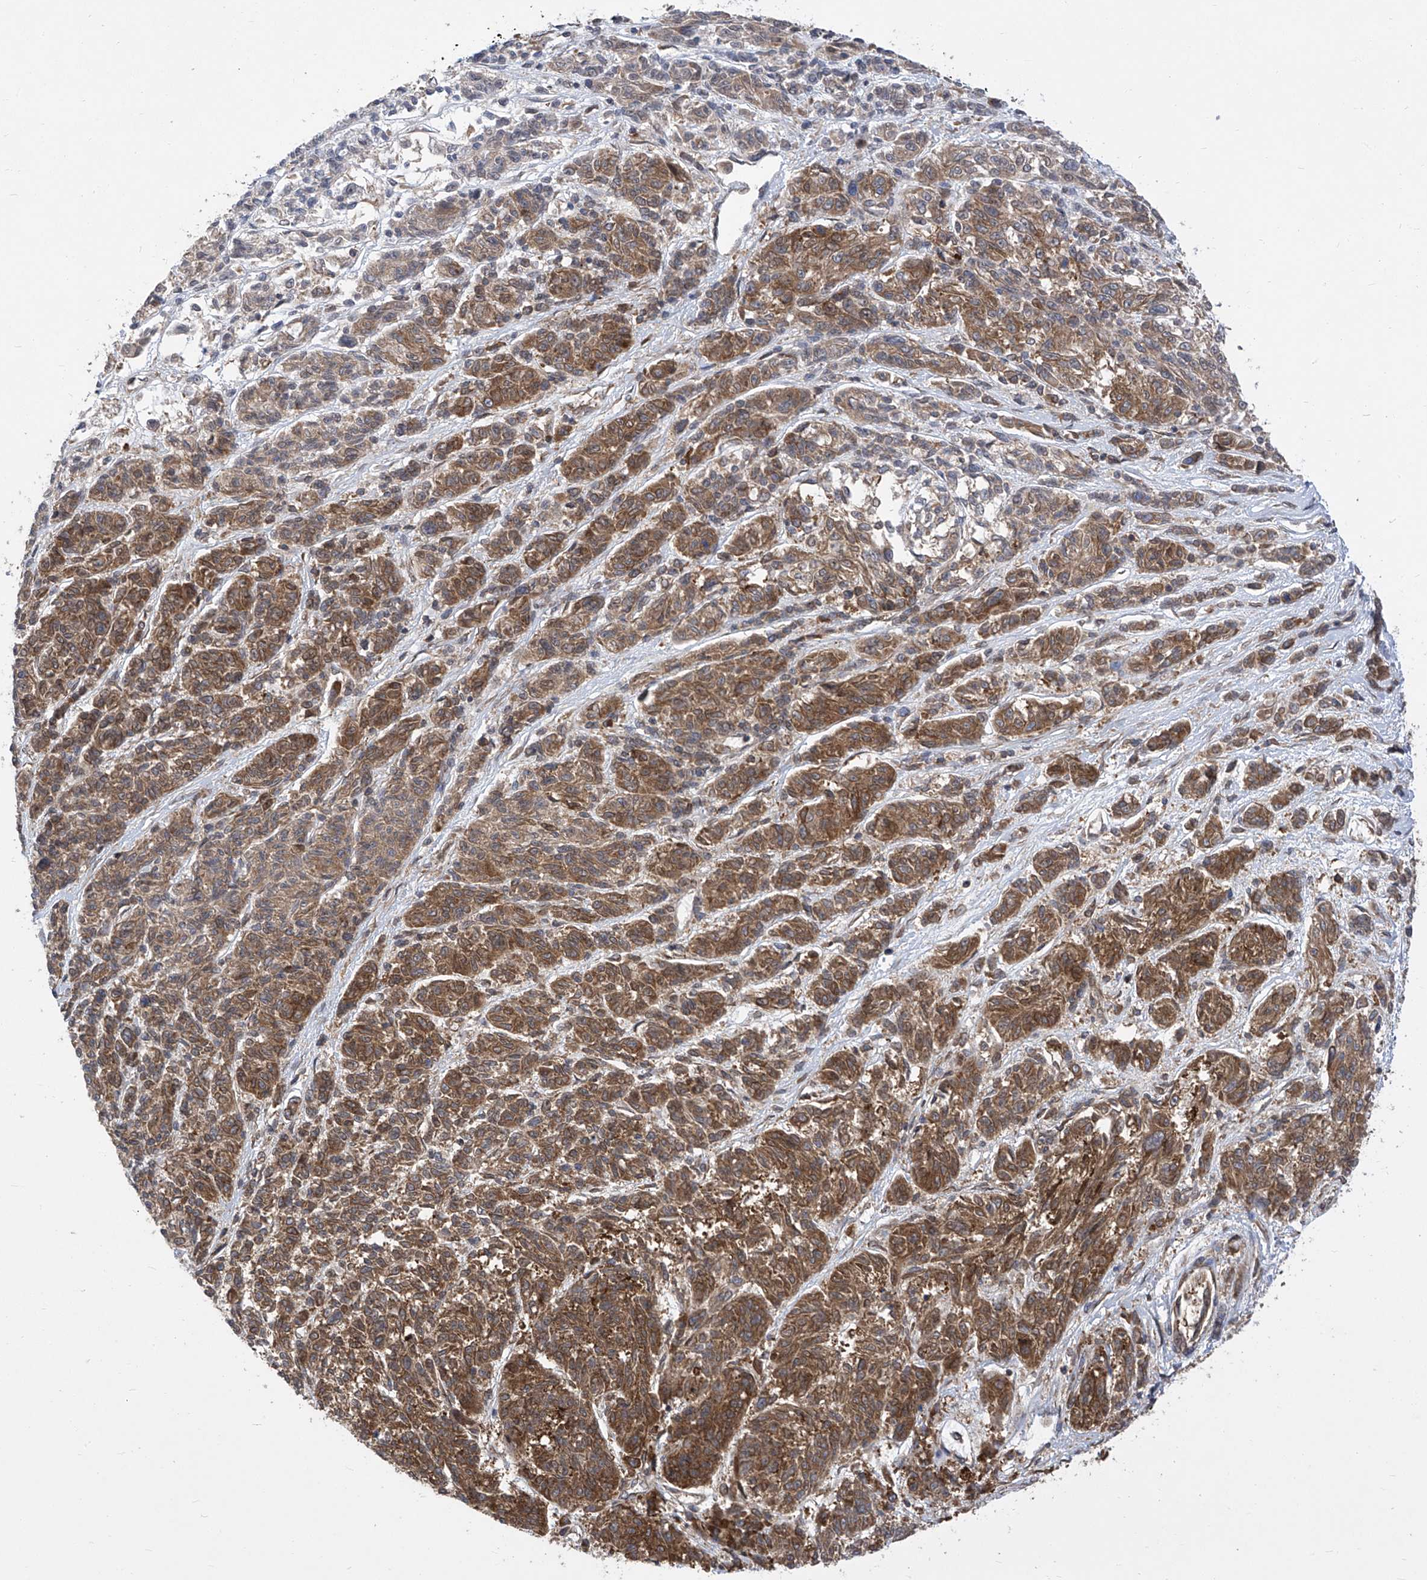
{"staining": {"intensity": "moderate", "quantity": ">75%", "location": "cytoplasmic/membranous"}, "tissue": "melanoma", "cell_type": "Tumor cells", "image_type": "cancer", "snomed": [{"axis": "morphology", "description": "Malignant melanoma, NOS"}, {"axis": "topography", "description": "Skin"}], "caption": "Melanoma was stained to show a protein in brown. There is medium levels of moderate cytoplasmic/membranous positivity in approximately >75% of tumor cells.", "gene": "EIF3M", "patient": {"sex": "male", "age": 53}}